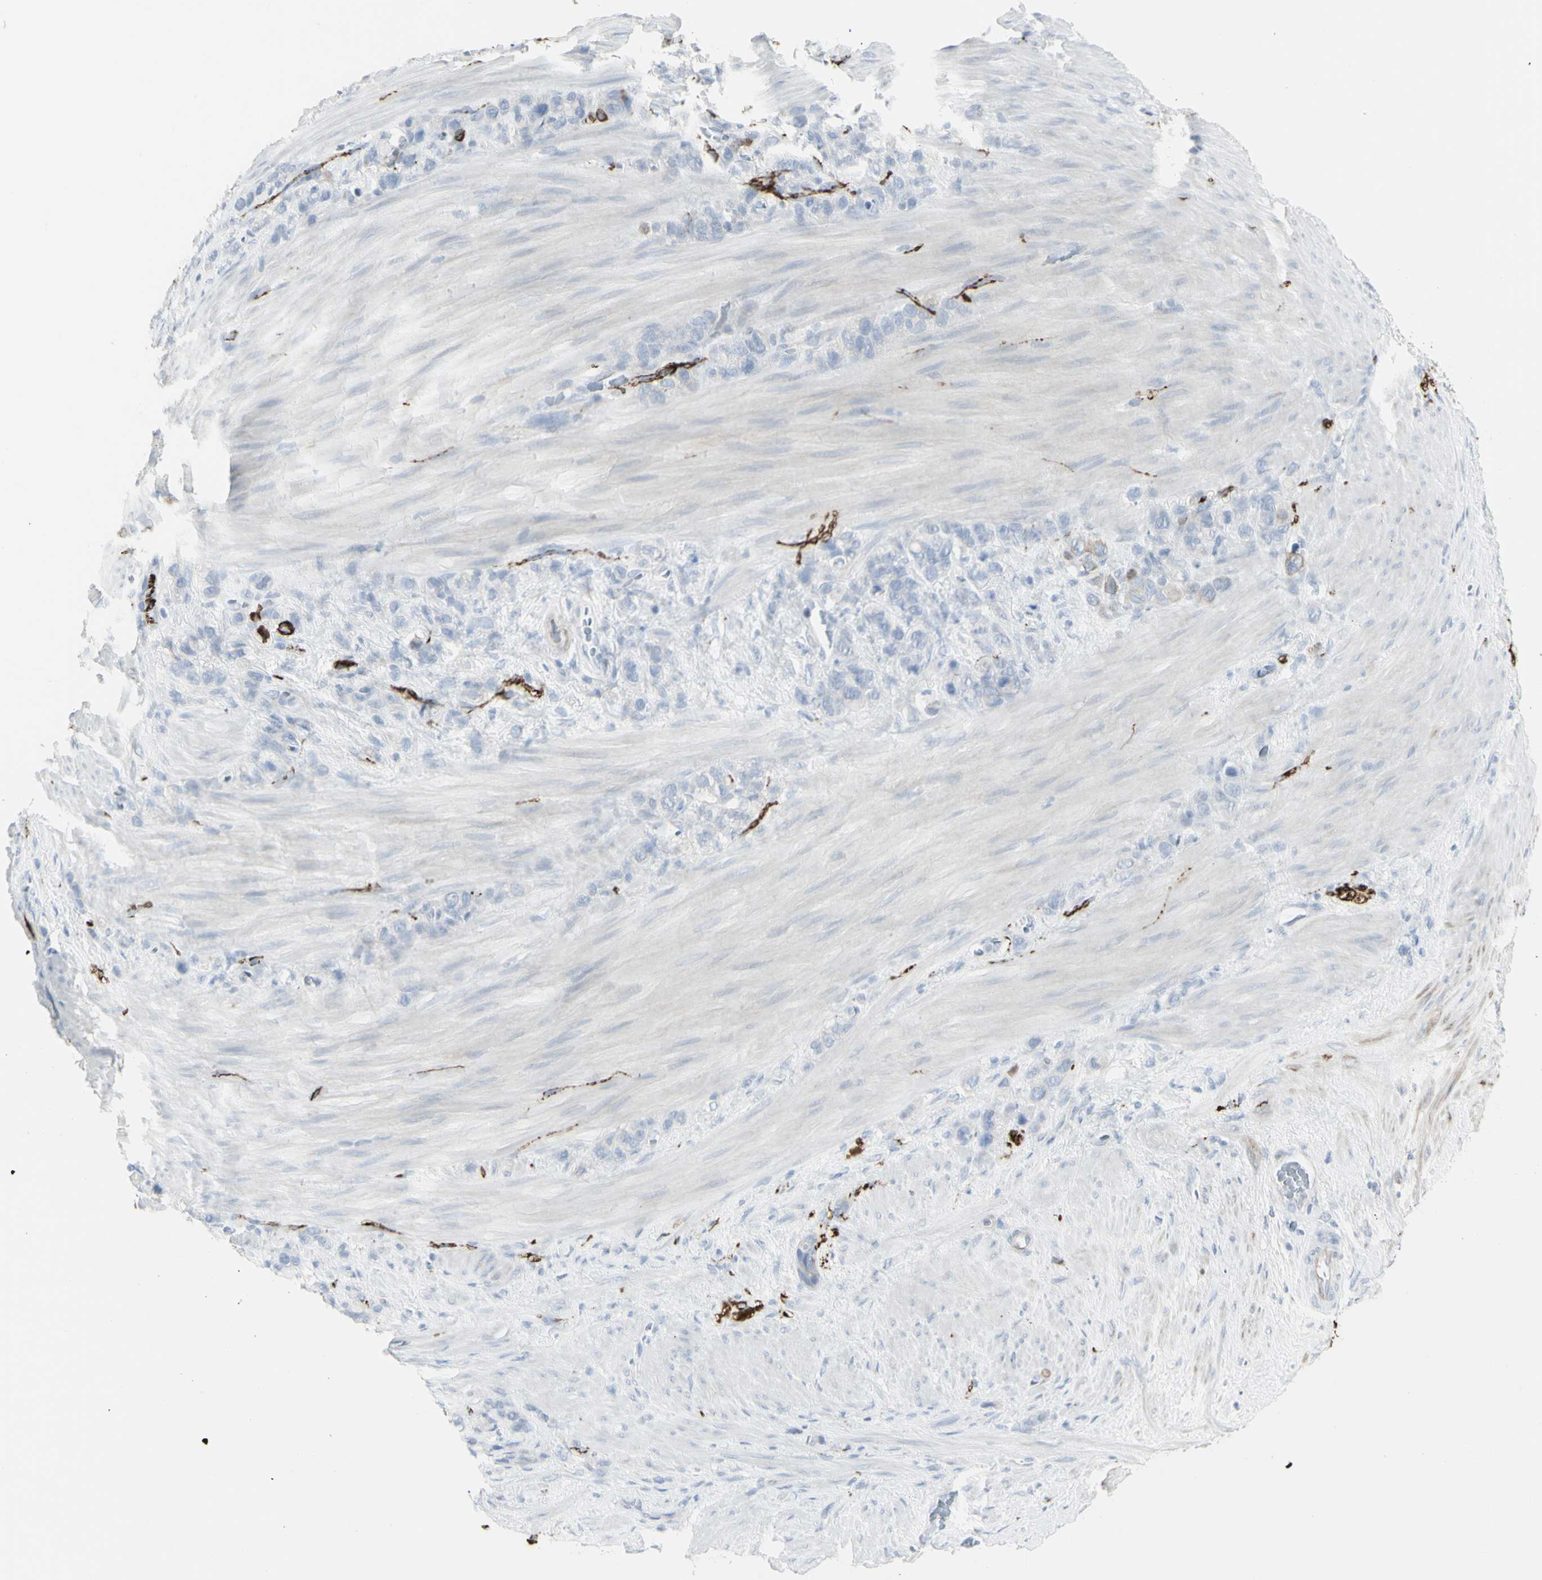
{"staining": {"intensity": "negative", "quantity": "none", "location": "none"}, "tissue": "stomach cancer", "cell_type": "Tumor cells", "image_type": "cancer", "snomed": [{"axis": "morphology", "description": "Adenocarcinoma, NOS"}, {"axis": "morphology", "description": "Adenocarcinoma, High grade"}, {"axis": "topography", "description": "Stomach, upper"}, {"axis": "topography", "description": "Stomach, lower"}], "caption": "This micrograph is of stomach cancer (adenocarcinoma (high-grade)) stained with immunohistochemistry (IHC) to label a protein in brown with the nuclei are counter-stained blue. There is no expression in tumor cells. The staining was performed using DAB to visualize the protein expression in brown, while the nuclei were stained in blue with hematoxylin (Magnification: 20x).", "gene": "ENSG00000198211", "patient": {"sex": "female", "age": 65}}